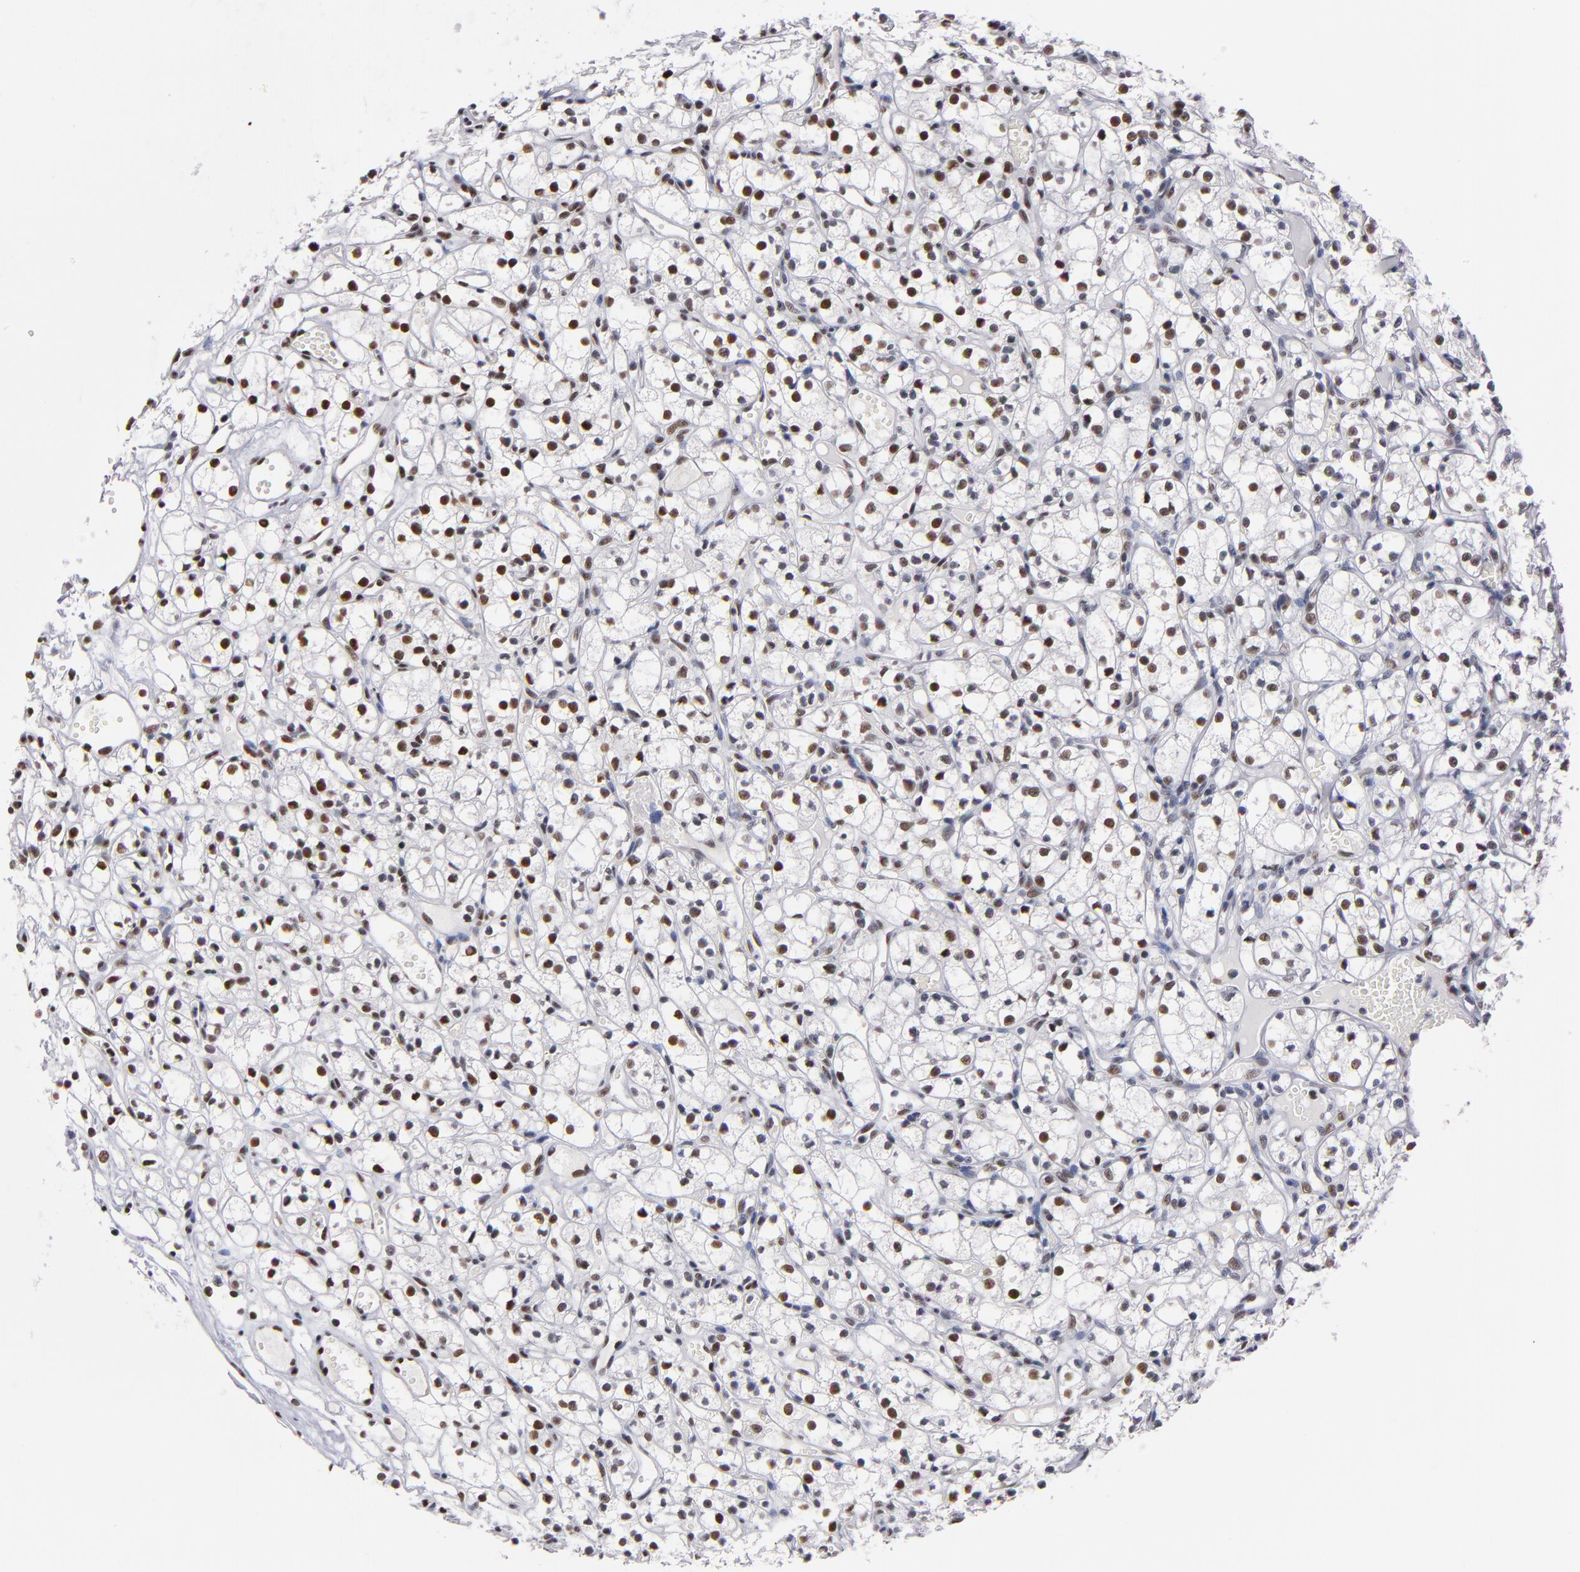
{"staining": {"intensity": "moderate", "quantity": "25%-75%", "location": "nuclear"}, "tissue": "renal cancer", "cell_type": "Tumor cells", "image_type": "cancer", "snomed": [{"axis": "morphology", "description": "Adenocarcinoma, NOS"}, {"axis": "topography", "description": "Kidney"}], "caption": "Renal adenocarcinoma tissue exhibits moderate nuclear expression in about 25%-75% of tumor cells, visualized by immunohistochemistry.", "gene": "MN1", "patient": {"sex": "male", "age": 61}}